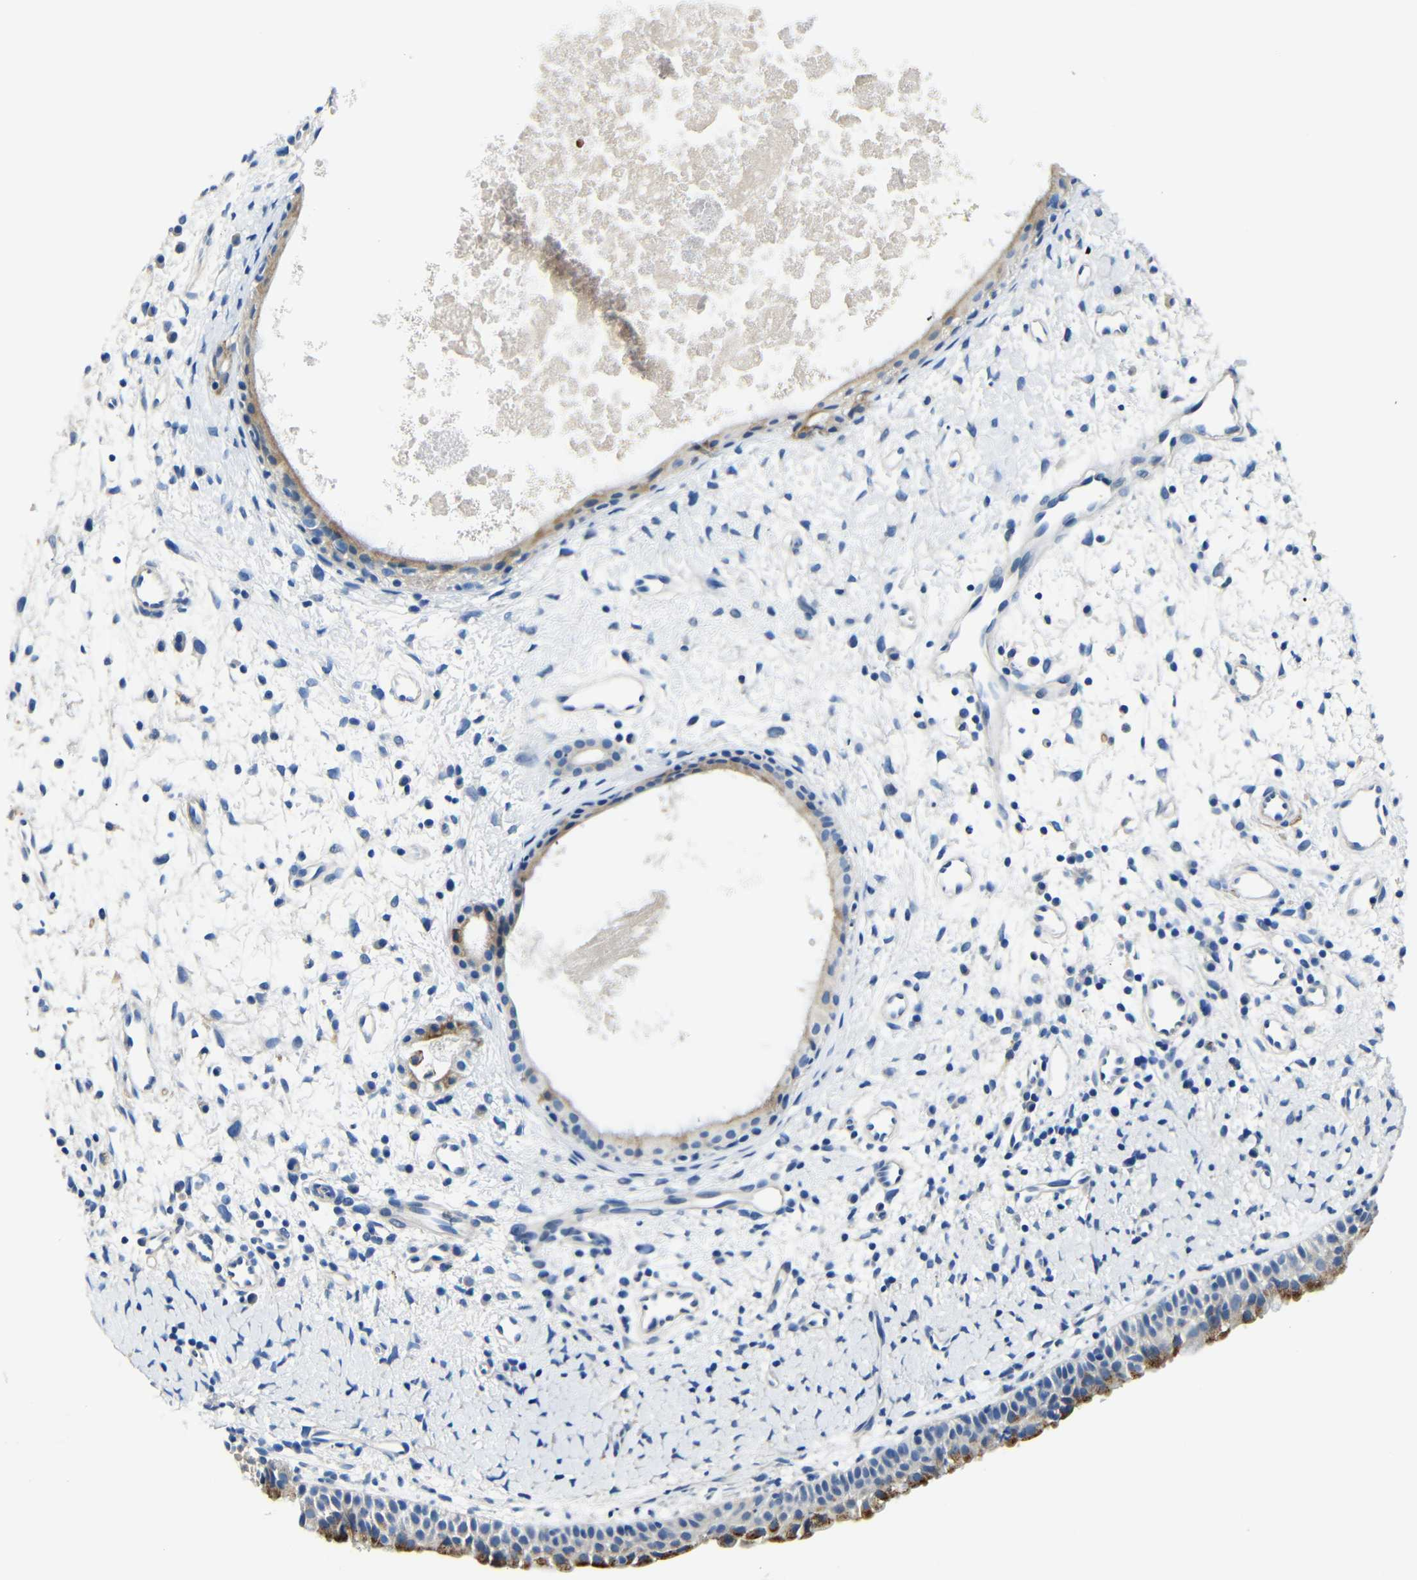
{"staining": {"intensity": "moderate", "quantity": "25%-75%", "location": "cytoplasmic/membranous"}, "tissue": "nasopharynx", "cell_type": "Respiratory epithelial cells", "image_type": "normal", "snomed": [{"axis": "morphology", "description": "Normal tissue, NOS"}, {"axis": "topography", "description": "Nasopharynx"}], "caption": "Protein staining shows moderate cytoplasmic/membranous expression in about 25%-75% of respiratory epithelial cells in normal nasopharynx. (DAB (3,3'-diaminobenzidine) = brown stain, brightfield microscopy at high magnification).", "gene": "TNFAIP1", "patient": {"sex": "male", "age": 22}}